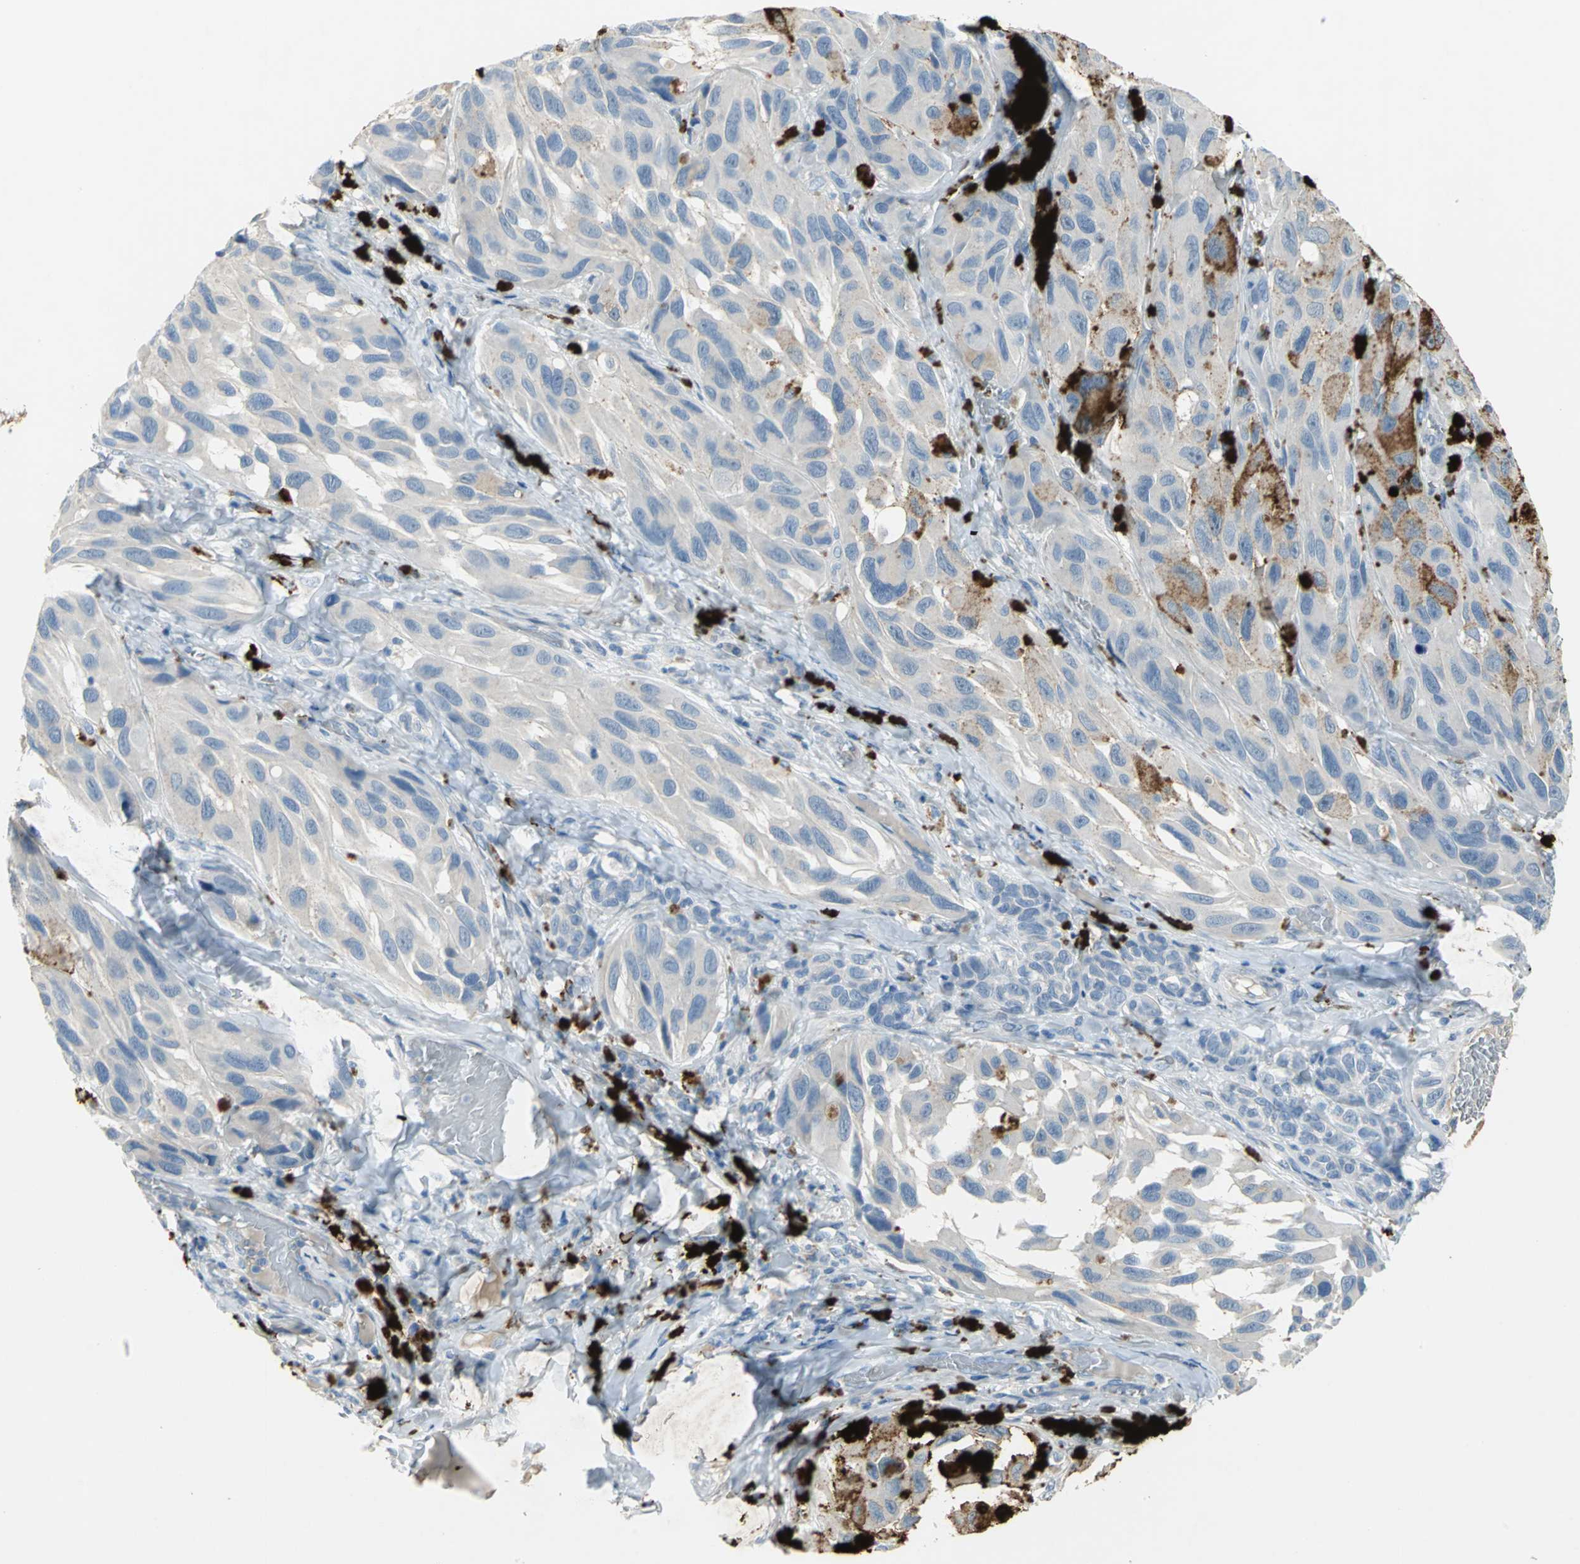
{"staining": {"intensity": "strong", "quantity": "<25%", "location": "cytoplasmic/membranous"}, "tissue": "melanoma", "cell_type": "Tumor cells", "image_type": "cancer", "snomed": [{"axis": "morphology", "description": "Malignant melanoma, NOS"}, {"axis": "topography", "description": "Skin"}], "caption": "A medium amount of strong cytoplasmic/membranous expression is present in about <25% of tumor cells in malignant melanoma tissue.", "gene": "PTGDS", "patient": {"sex": "female", "age": 73}}